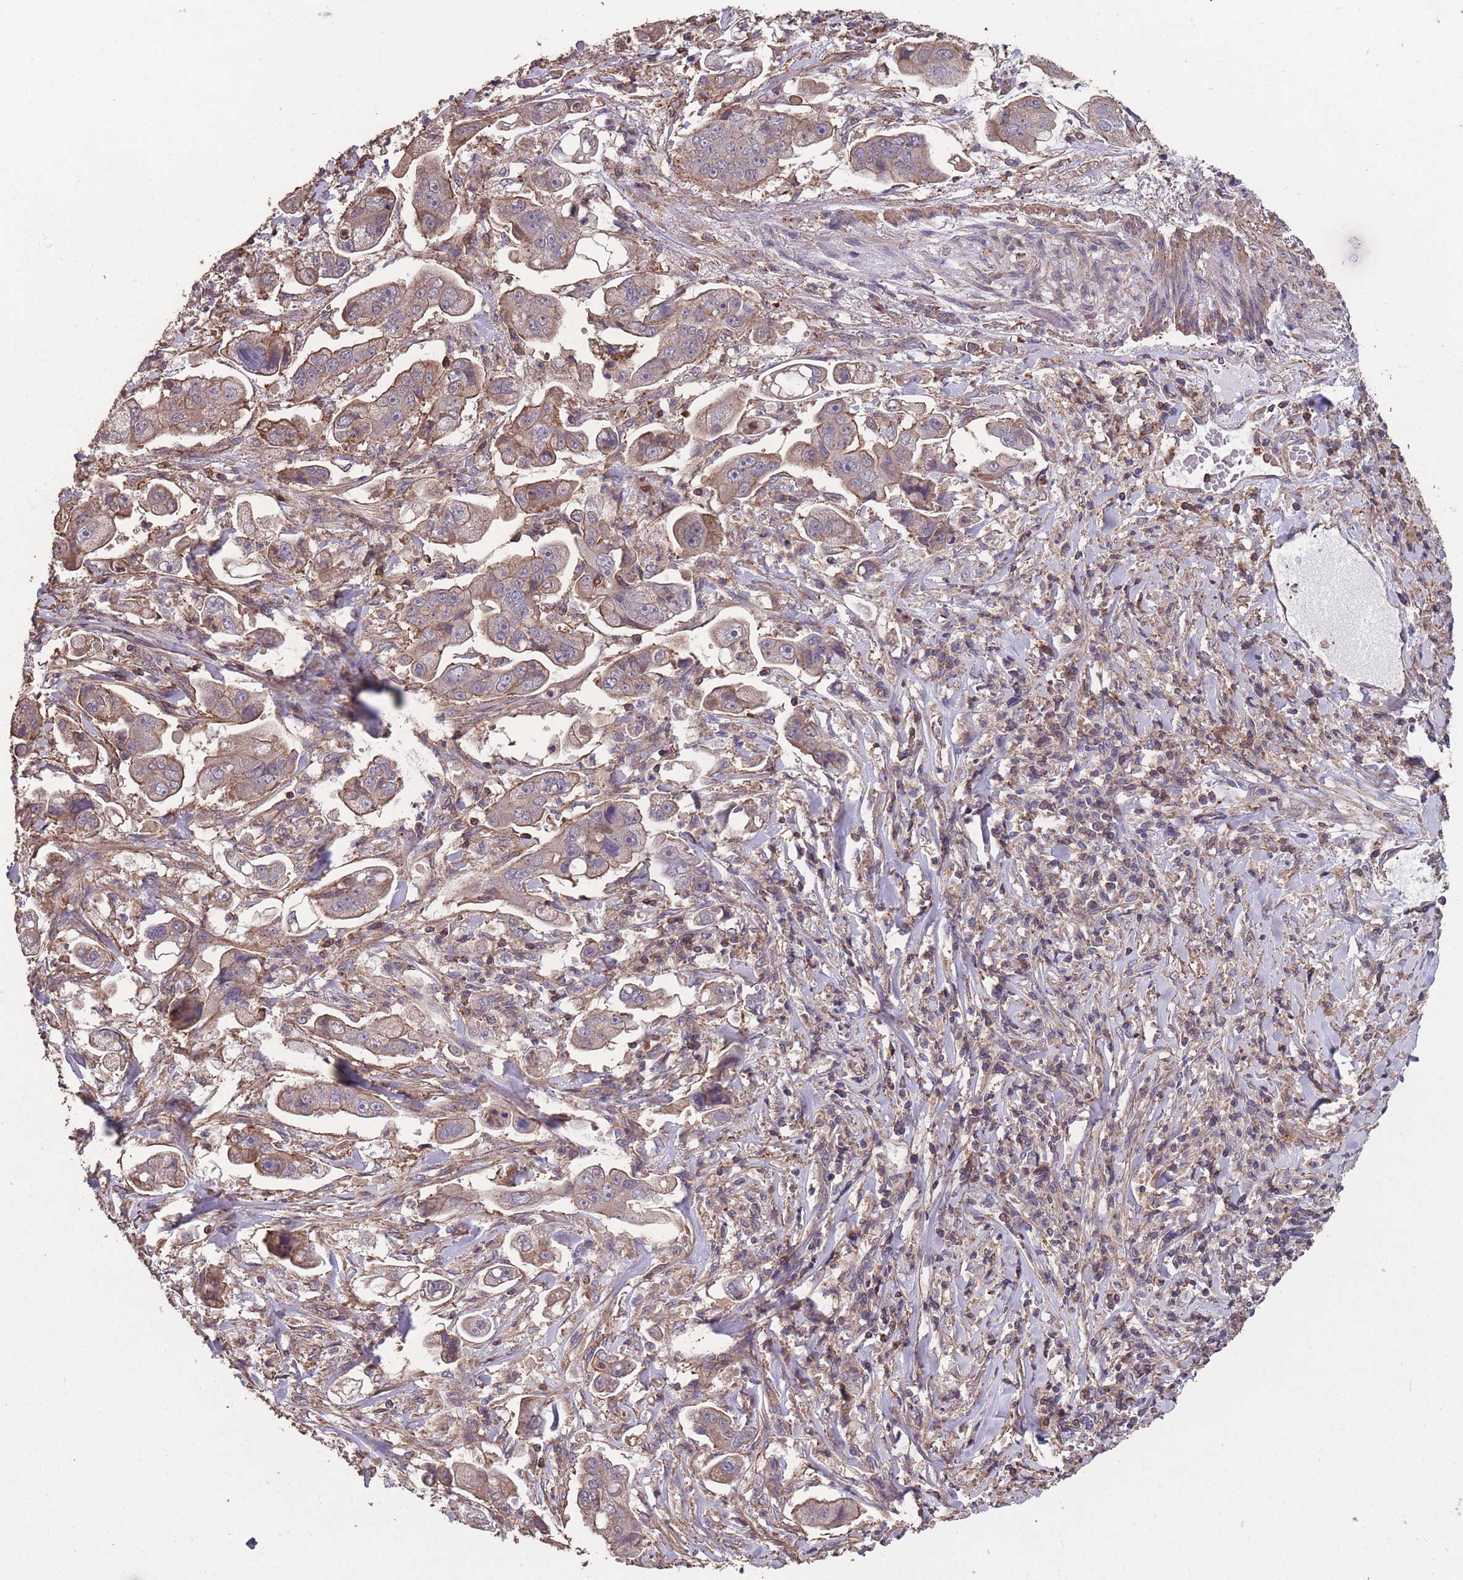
{"staining": {"intensity": "moderate", "quantity": "25%-75%", "location": "cytoplasmic/membranous"}, "tissue": "stomach cancer", "cell_type": "Tumor cells", "image_type": "cancer", "snomed": [{"axis": "morphology", "description": "Adenocarcinoma, NOS"}, {"axis": "topography", "description": "Stomach"}], "caption": "Moderate cytoplasmic/membranous expression for a protein is seen in about 25%-75% of tumor cells of adenocarcinoma (stomach) using immunohistochemistry (IHC).", "gene": "NUDT21", "patient": {"sex": "male", "age": 62}}